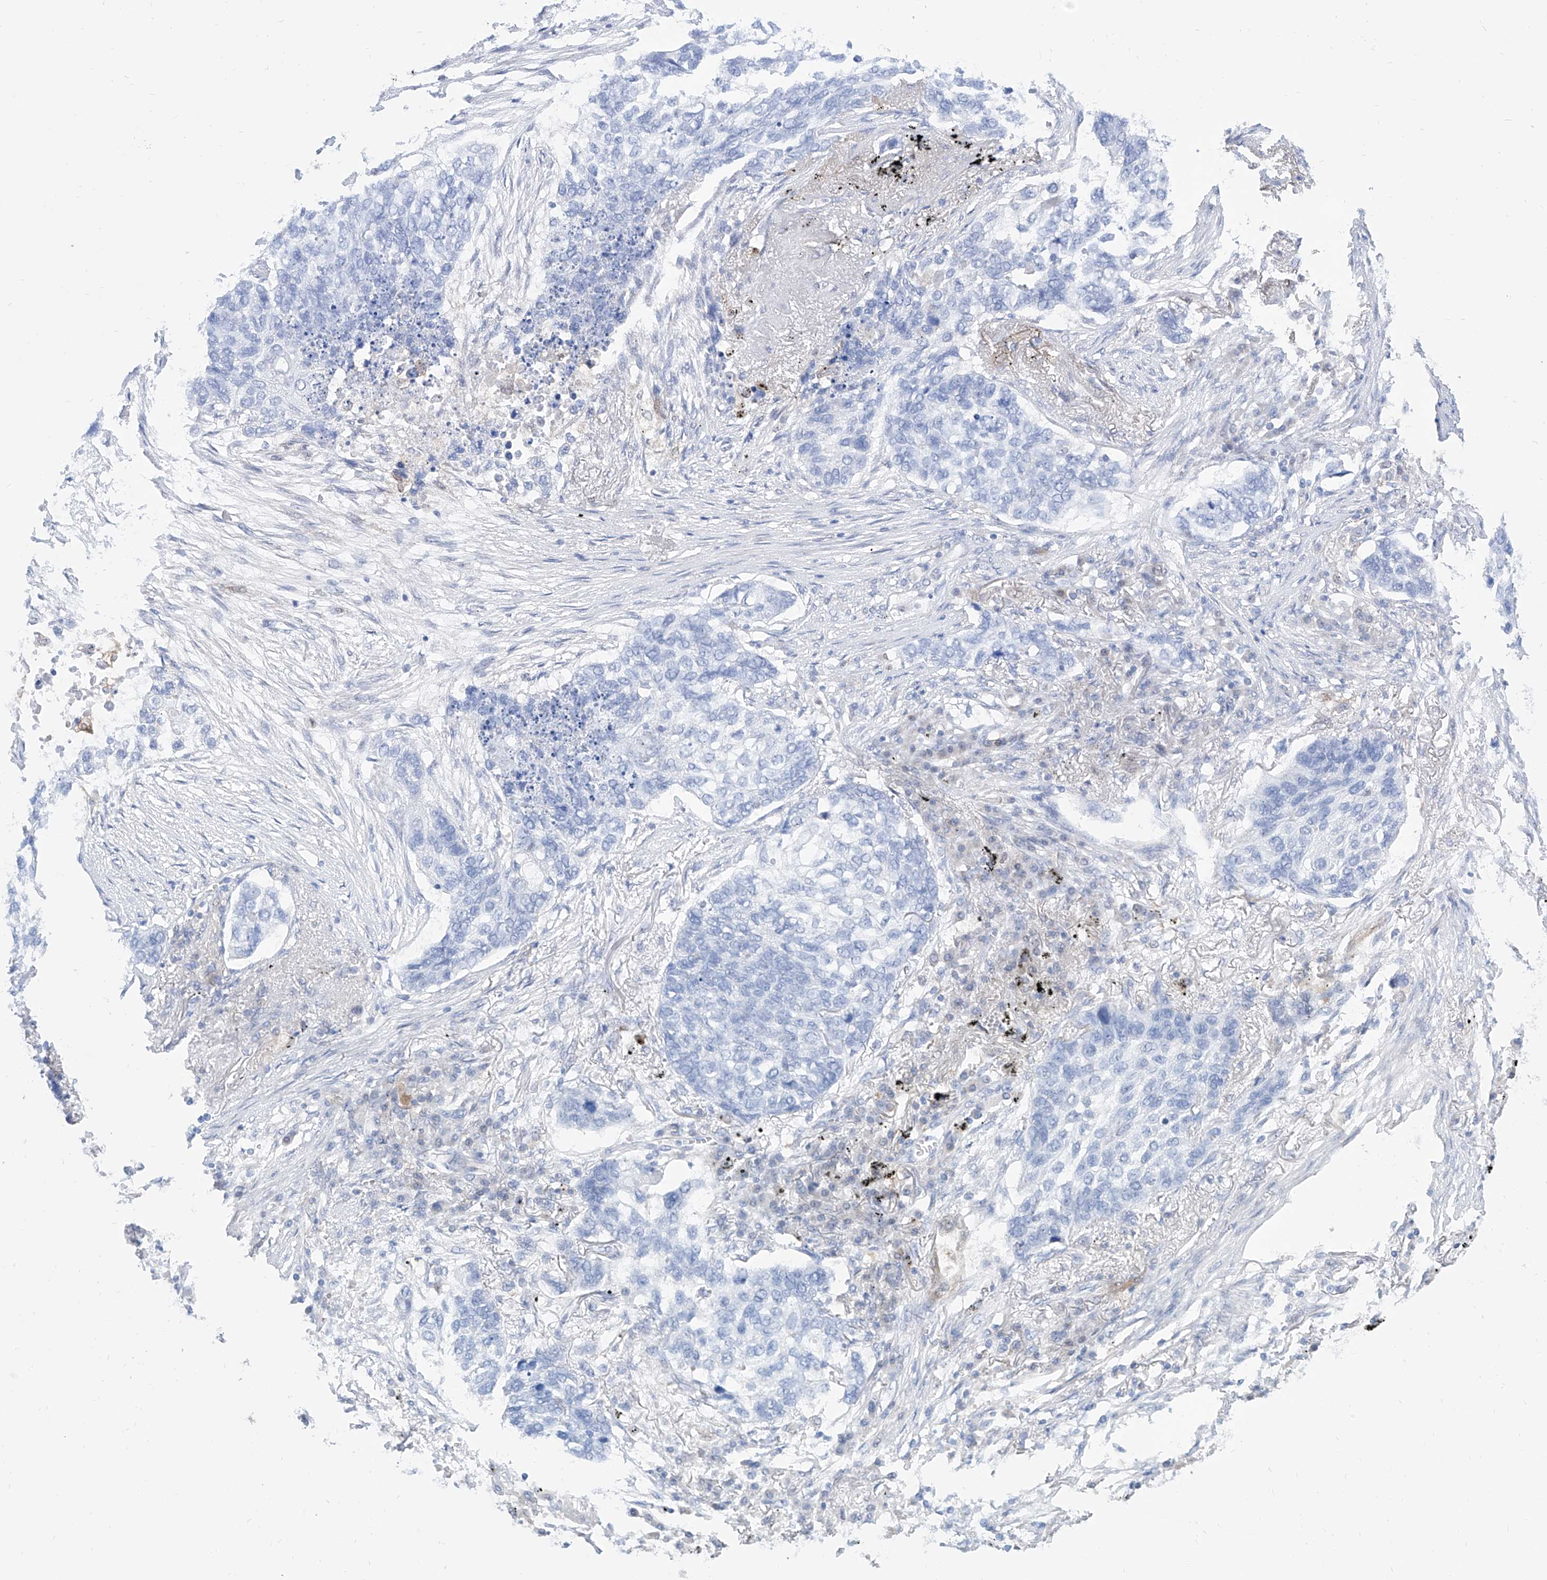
{"staining": {"intensity": "negative", "quantity": "none", "location": "none"}, "tissue": "lung cancer", "cell_type": "Tumor cells", "image_type": "cancer", "snomed": [{"axis": "morphology", "description": "Squamous cell carcinoma, NOS"}, {"axis": "topography", "description": "Lung"}], "caption": "Immunohistochemistry (IHC) histopathology image of lung cancer stained for a protein (brown), which demonstrates no expression in tumor cells. (DAB (3,3'-diaminobenzidine) IHC, high magnification).", "gene": "PDXK", "patient": {"sex": "female", "age": 63}}